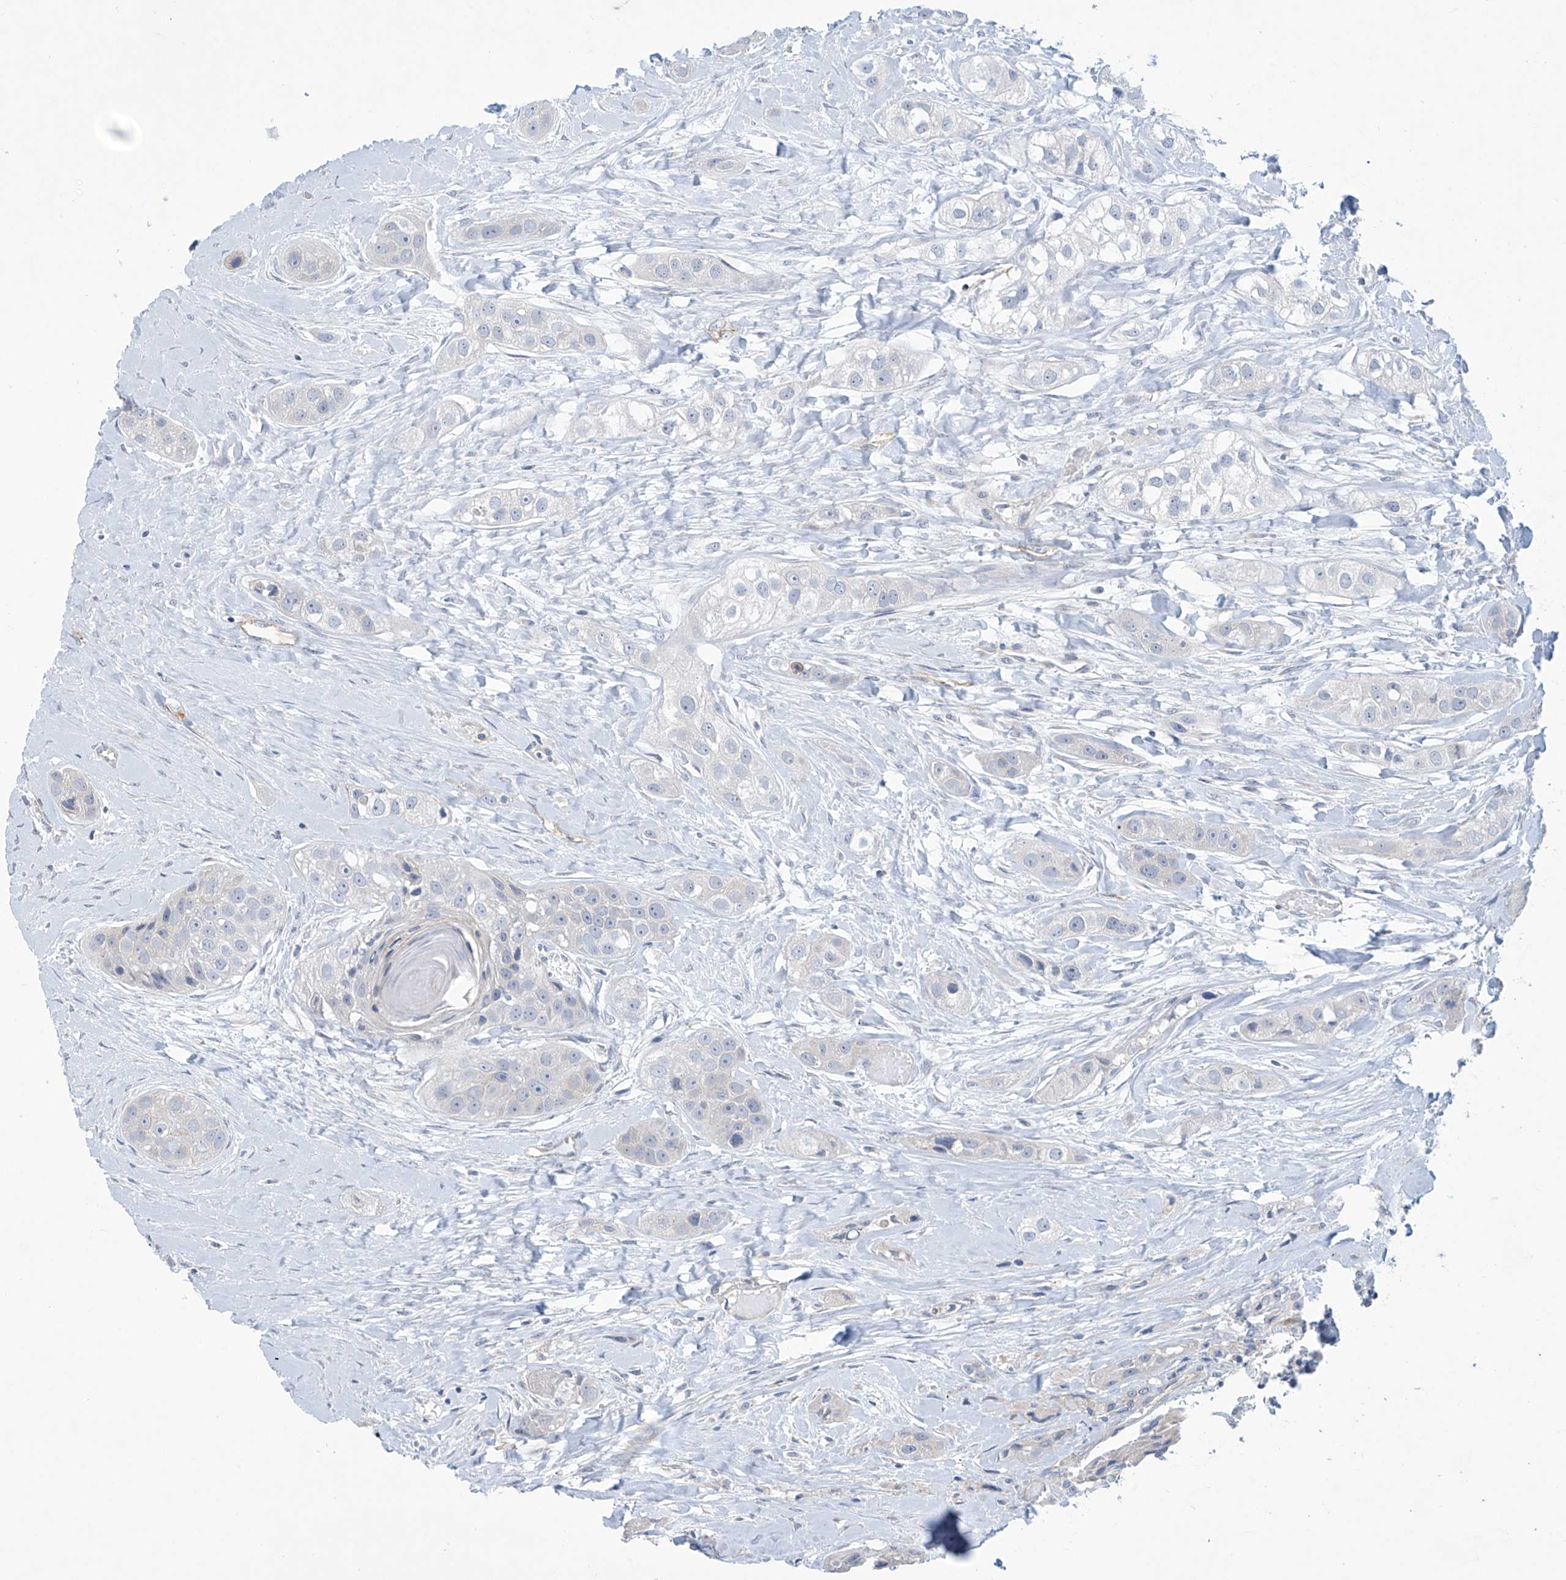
{"staining": {"intensity": "negative", "quantity": "none", "location": "none"}, "tissue": "head and neck cancer", "cell_type": "Tumor cells", "image_type": "cancer", "snomed": [{"axis": "morphology", "description": "Normal tissue, NOS"}, {"axis": "morphology", "description": "Squamous cell carcinoma, NOS"}, {"axis": "topography", "description": "Skeletal muscle"}, {"axis": "topography", "description": "Head-Neck"}], "caption": "Immunohistochemistry (IHC) of human head and neck cancer (squamous cell carcinoma) shows no staining in tumor cells.", "gene": "ABHD13", "patient": {"sex": "male", "age": 51}}